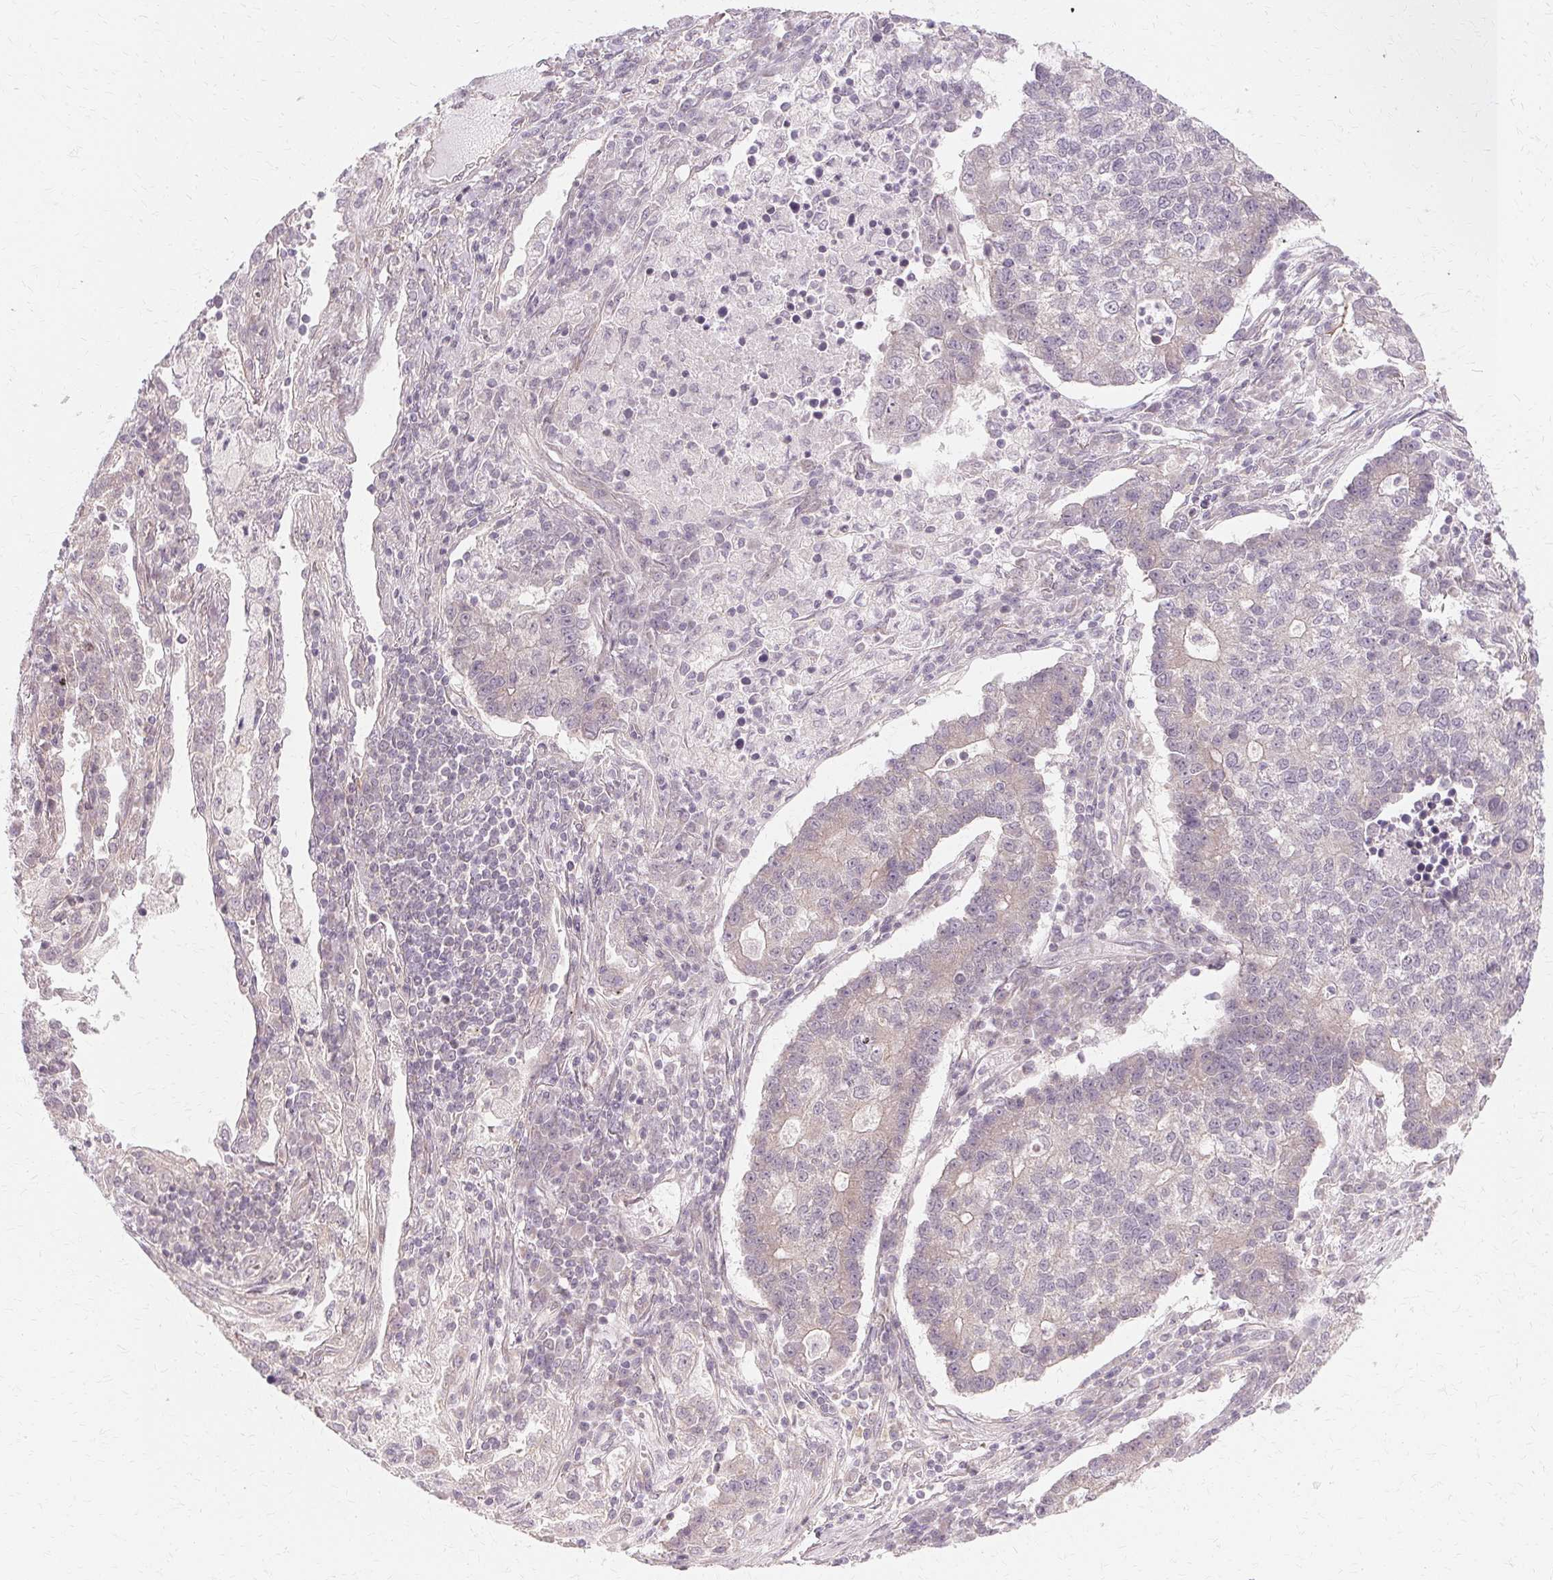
{"staining": {"intensity": "negative", "quantity": "none", "location": "none"}, "tissue": "lung cancer", "cell_type": "Tumor cells", "image_type": "cancer", "snomed": [{"axis": "morphology", "description": "Adenocarcinoma, NOS"}, {"axis": "topography", "description": "Lung"}], "caption": "Immunohistochemical staining of lung adenocarcinoma displays no significant expression in tumor cells. (DAB immunohistochemistry (IHC) with hematoxylin counter stain).", "gene": "USP8", "patient": {"sex": "male", "age": 57}}